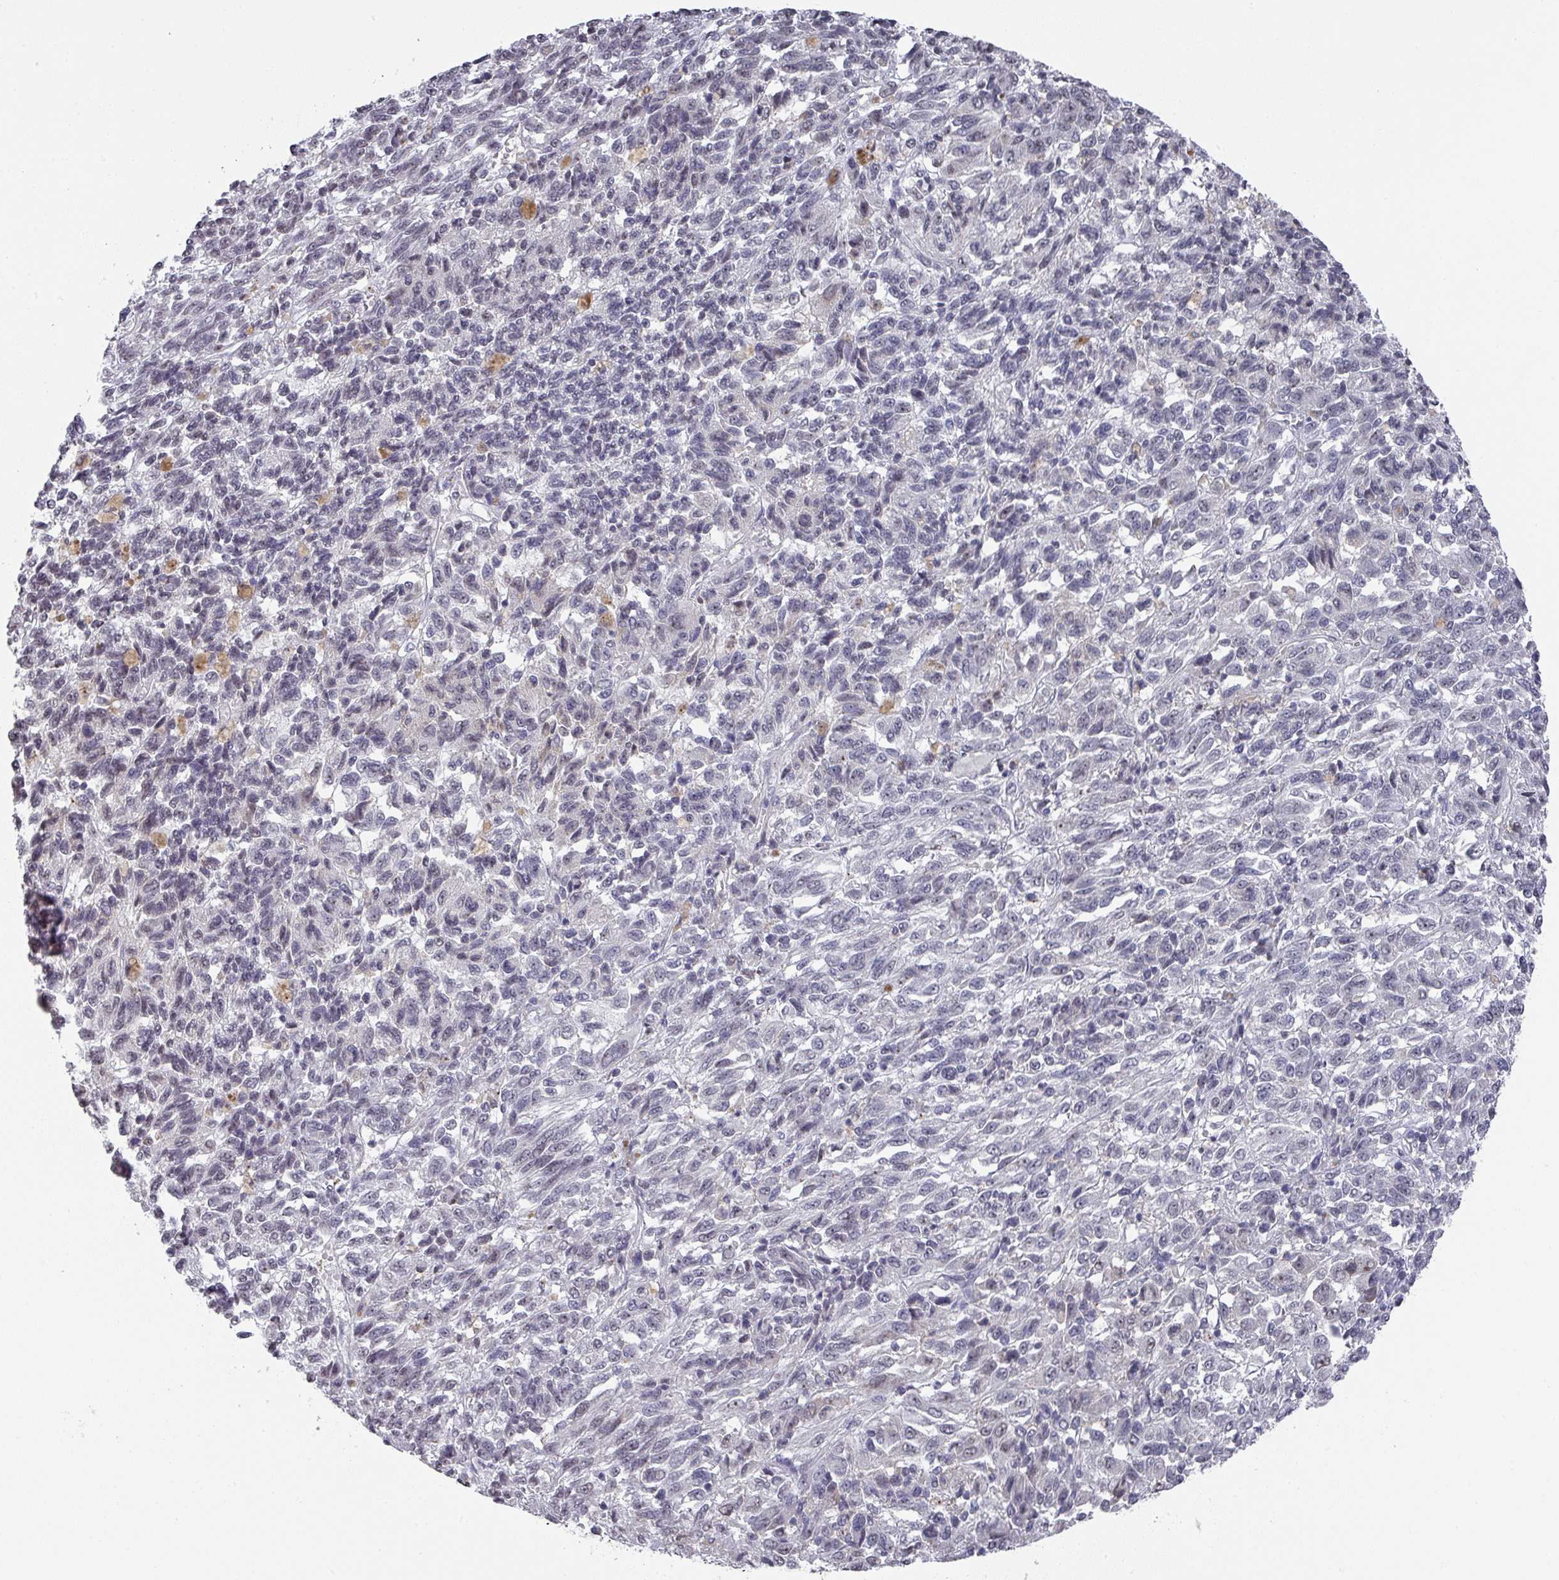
{"staining": {"intensity": "weak", "quantity": "<25%", "location": "nuclear"}, "tissue": "melanoma", "cell_type": "Tumor cells", "image_type": "cancer", "snomed": [{"axis": "morphology", "description": "Malignant melanoma, Metastatic site"}, {"axis": "topography", "description": "Lung"}], "caption": "Immunohistochemical staining of human melanoma reveals no significant positivity in tumor cells.", "gene": "ZNF654", "patient": {"sex": "male", "age": 64}}